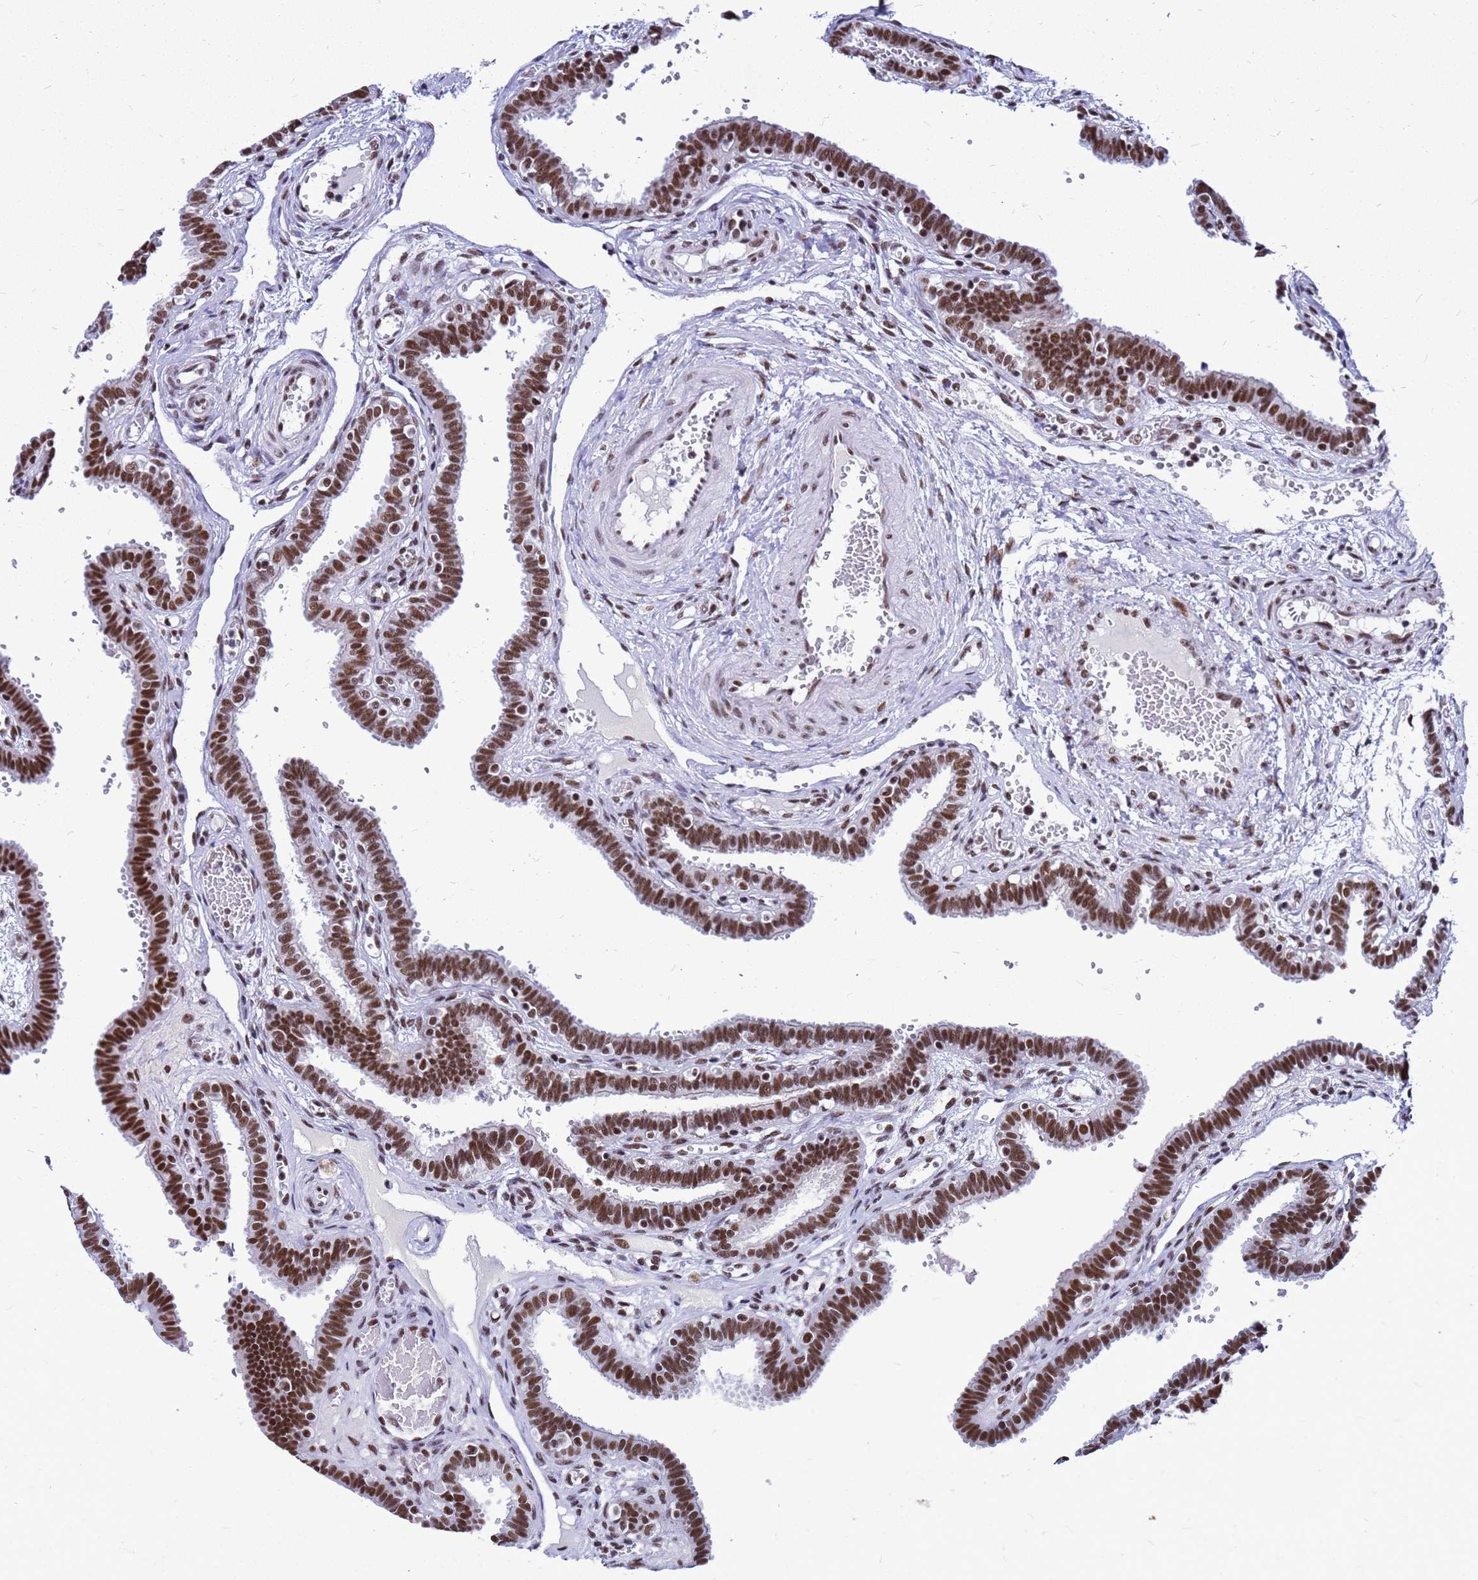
{"staining": {"intensity": "strong", "quantity": ">75%", "location": "nuclear"}, "tissue": "fallopian tube", "cell_type": "Glandular cells", "image_type": "normal", "snomed": [{"axis": "morphology", "description": "Normal tissue, NOS"}, {"axis": "topography", "description": "Fallopian tube"}, {"axis": "topography", "description": "Placenta"}], "caption": "Immunohistochemistry (IHC) of normal human fallopian tube shows high levels of strong nuclear staining in about >75% of glandular cells. Using DAB (brown) and hematoxylin (blue) stains, captured at high magnification using brightfield microscopy.", "gene": "SART3", "patient": {"sex": "female", "age": 32}}